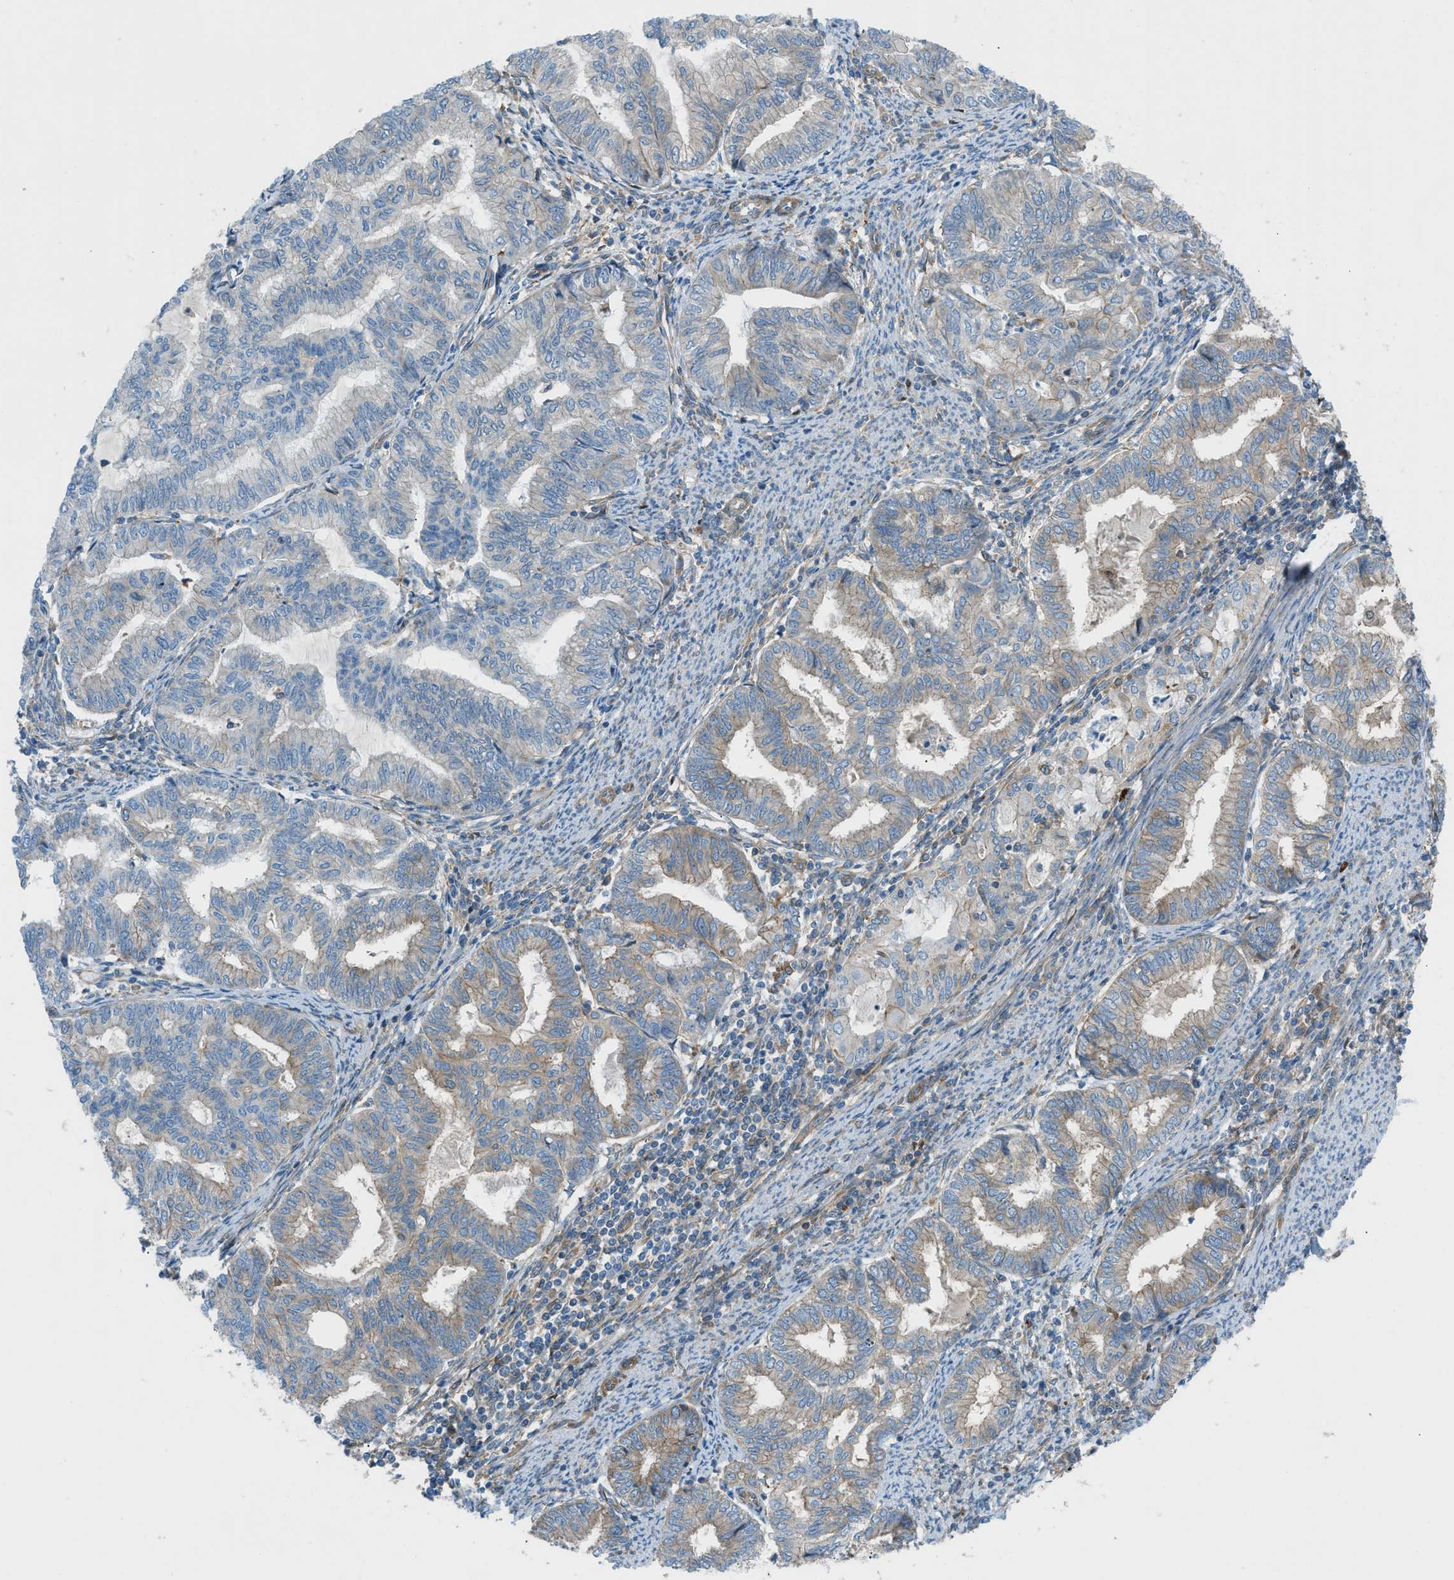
{"staining": {"intensity": "weak", "quantity": "<25%", "location": "cytoplasmic/membranous"}, "tissue": "endometrial cancer", "cell_type": "Tumor cells", "image_type": "cancer", "snomed": [{"axis": "morphology", "description": "Adenocarcinoma, NOS"}, {"axis": "topography", "description": "Endometrium"}], "caption": "This micrograph is of endometrial cancer (adenocarcinoma) stained with immunohistochemistry (IHC) to label a protein in brown with the nuclei are counter-stained blue. There is no staining in tumor cells.", "gene": "DMAC1", "patient": {"sex": "female", "age": 79}}